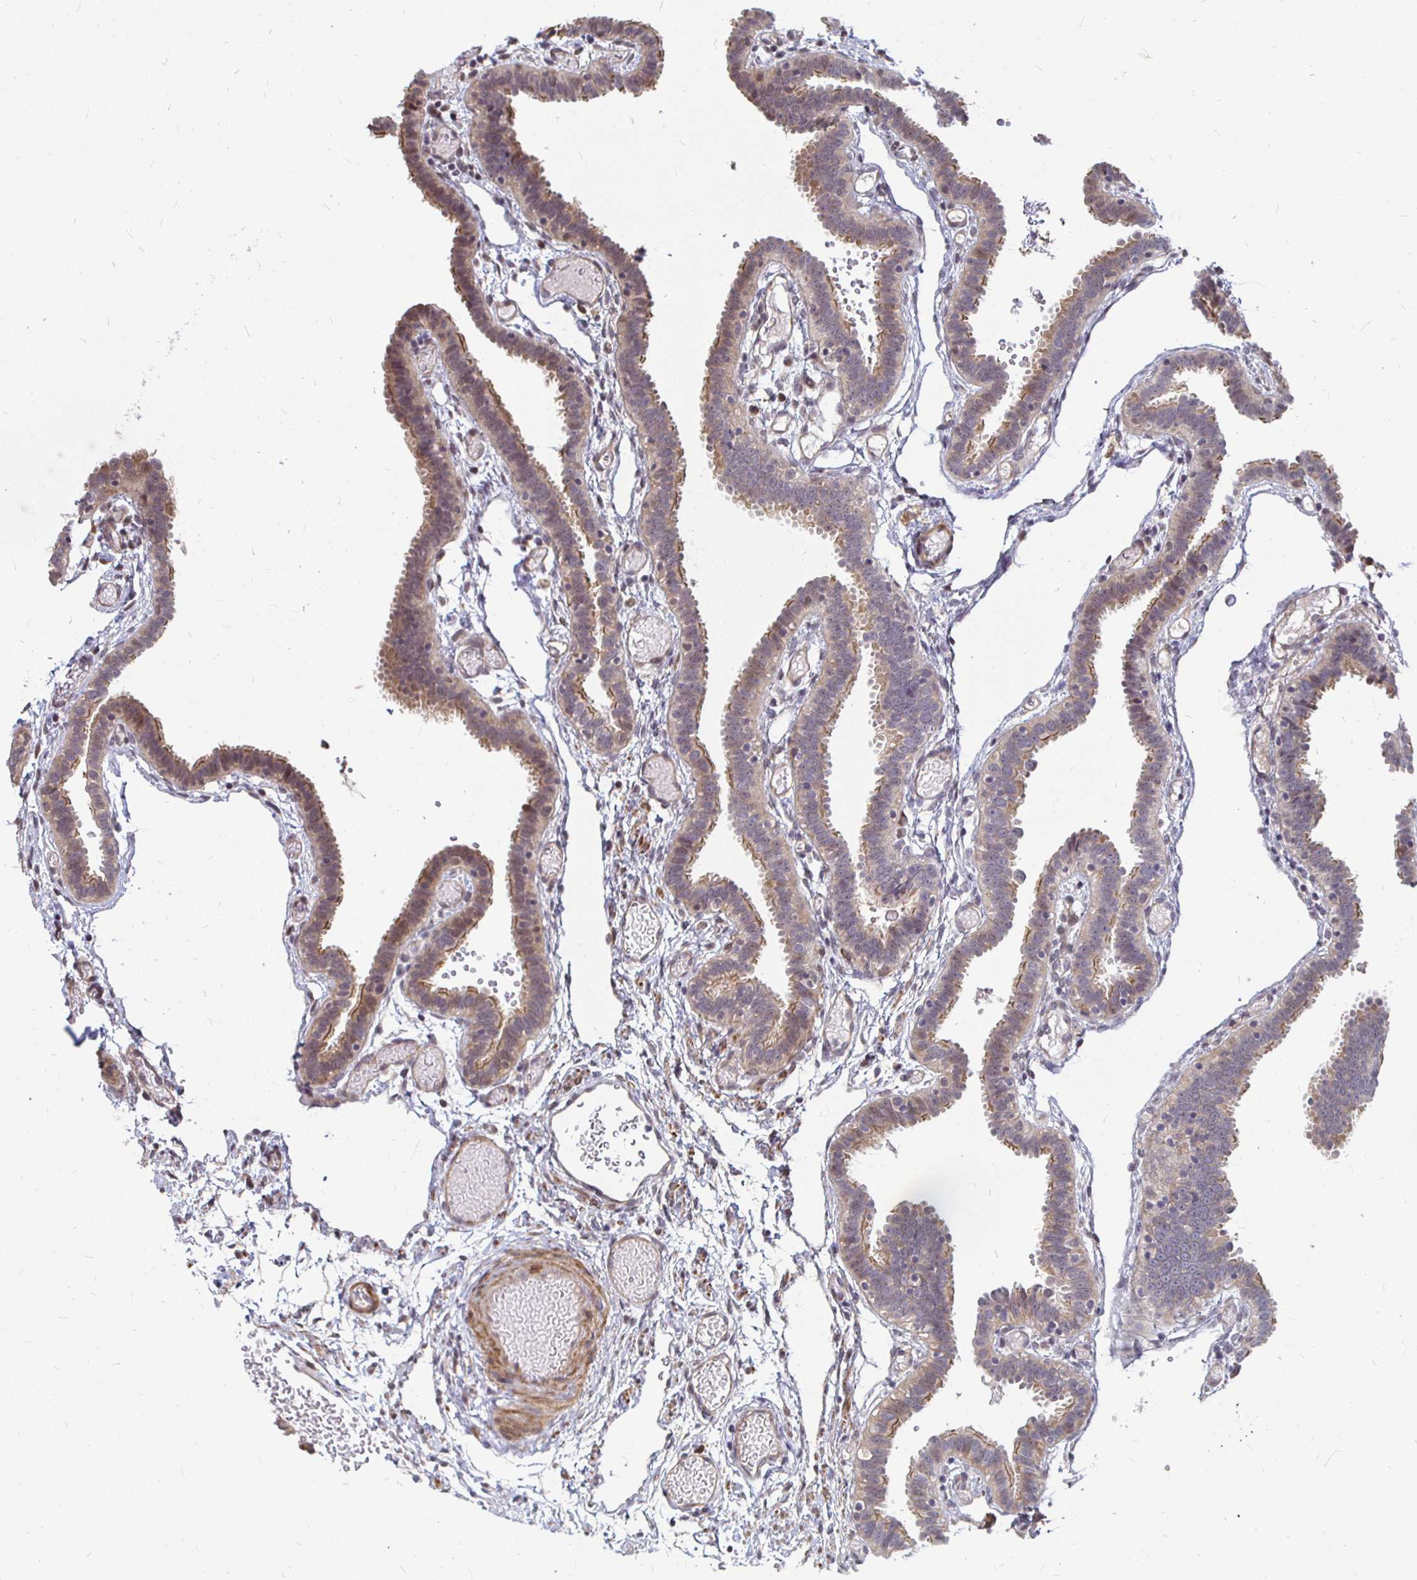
{"staining": {"intensity": "weak", "quantity": "25%-75%", "location": "cytoplasmic/membranous"}, "tissue": "fallopian tube", "cell_type": "Glandular cells", "image_type": "normal", "snomed": [{"axis": "morphology", "description": "Normal tissue, NOS"}, {"axis": "topography", "description": "Fallopian tube"}], "caption": "Weak cytoplasmic/membranous expression is appreciated in about 25%-75% of glandular cells in unremarkable fallopian tube.", "gene": "CAPN11", "patient": {"sex": "female", "age": 37}}